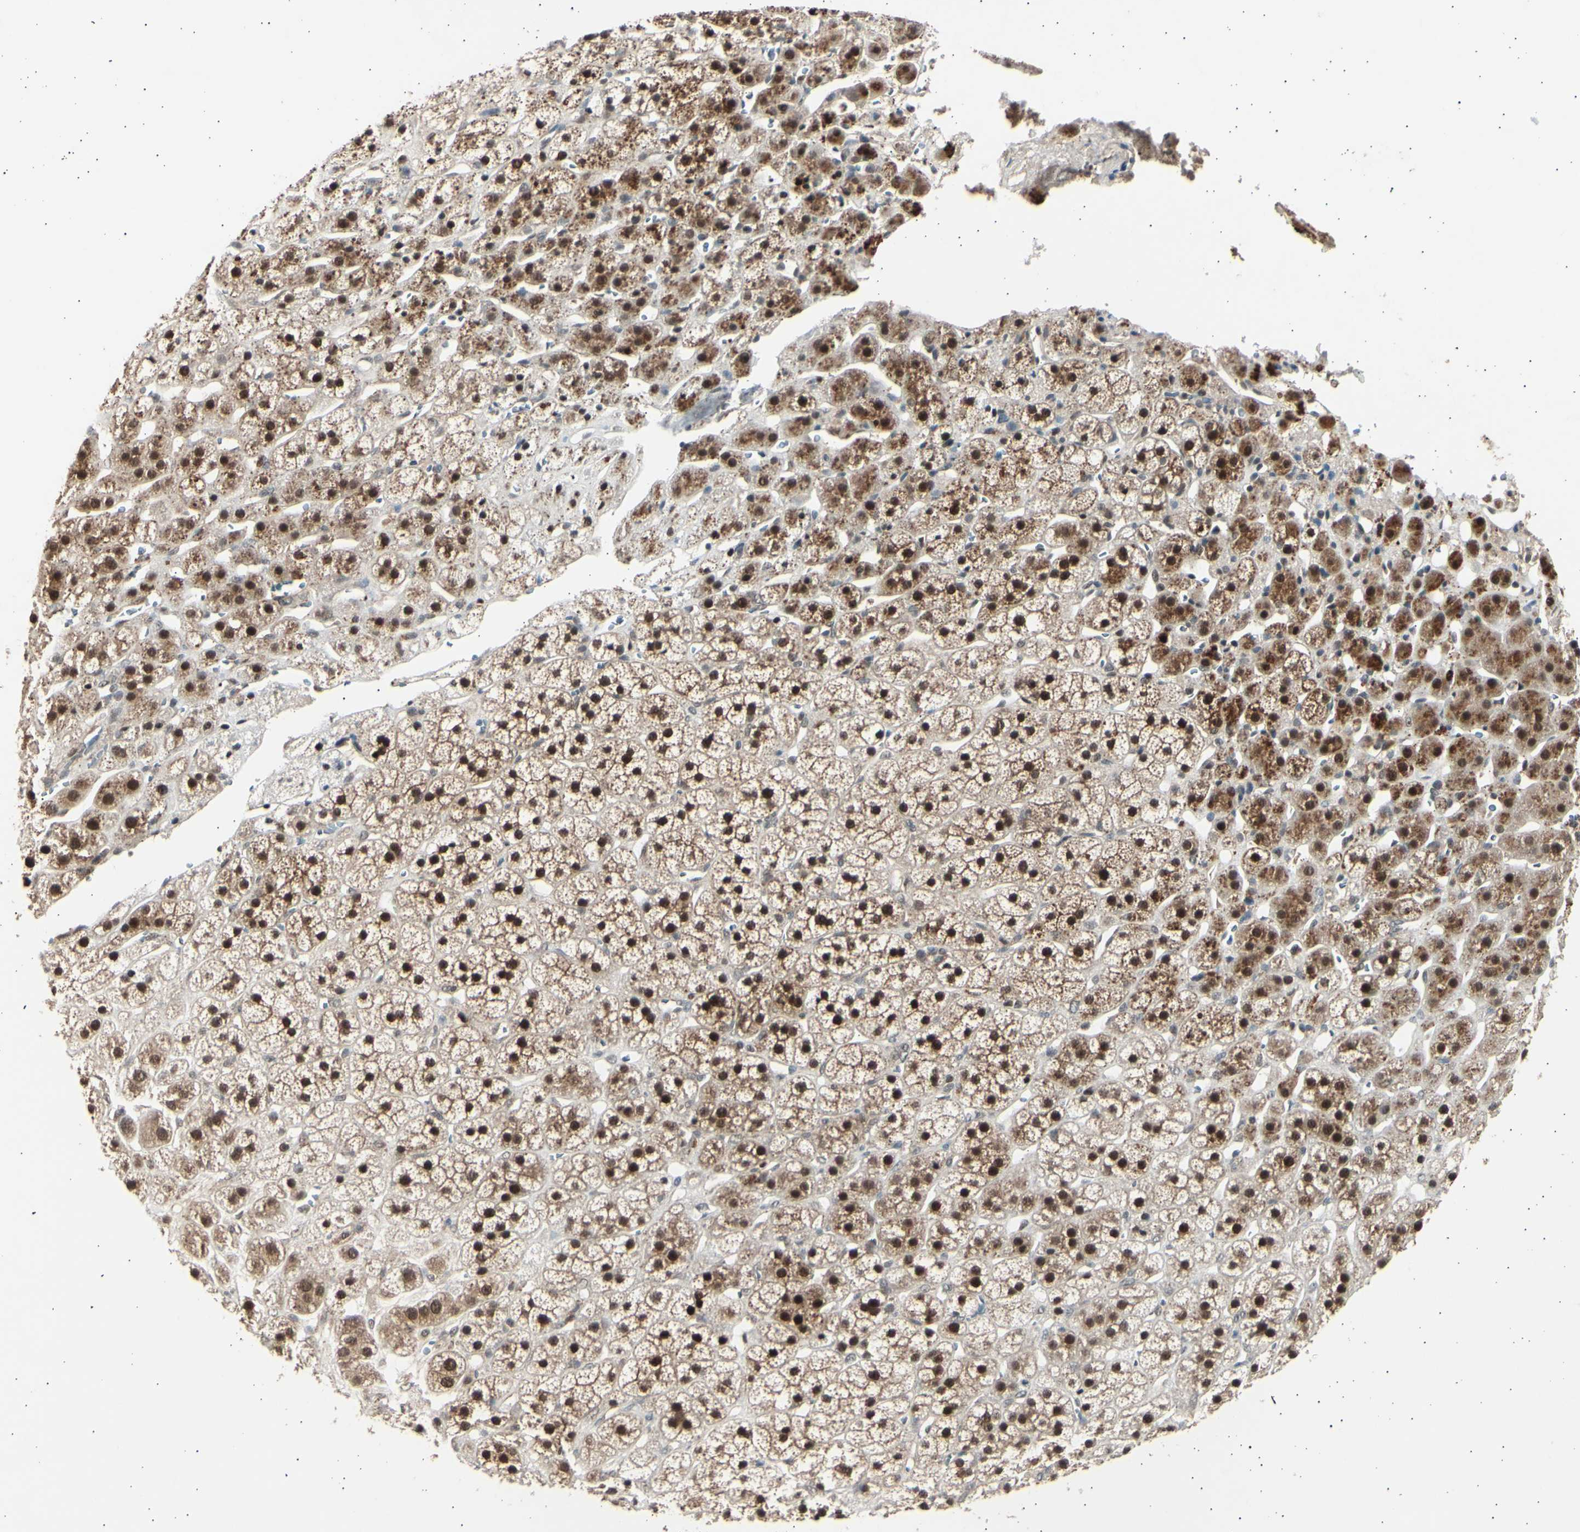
{"staining": {"intensity": "strong", "quantity": ">75%", "location": "nuclear"}, "tissue": "adrenal gland", "cell_type": "Glandular cells", "image_type": "normal", "snomed": [{"axis": "morphology", "description": "Normal tissue, NOS"}, {"axis": "topography", "description": "Adrenal gland"}], "caption": "Adrenal gland stained with DAB (3,3'-diaminobenzidine) immunohistochemistry (IHC) shows high levels of strong nuclear staining in approximately >75% of glandular cells. The staining is performed using DAB brown chromogen to label protein expression. The nuclei are counter-stained blue using hematoxylin.", "gene": "PSMD5", "patient": {"sex": "male", "age": 56}}